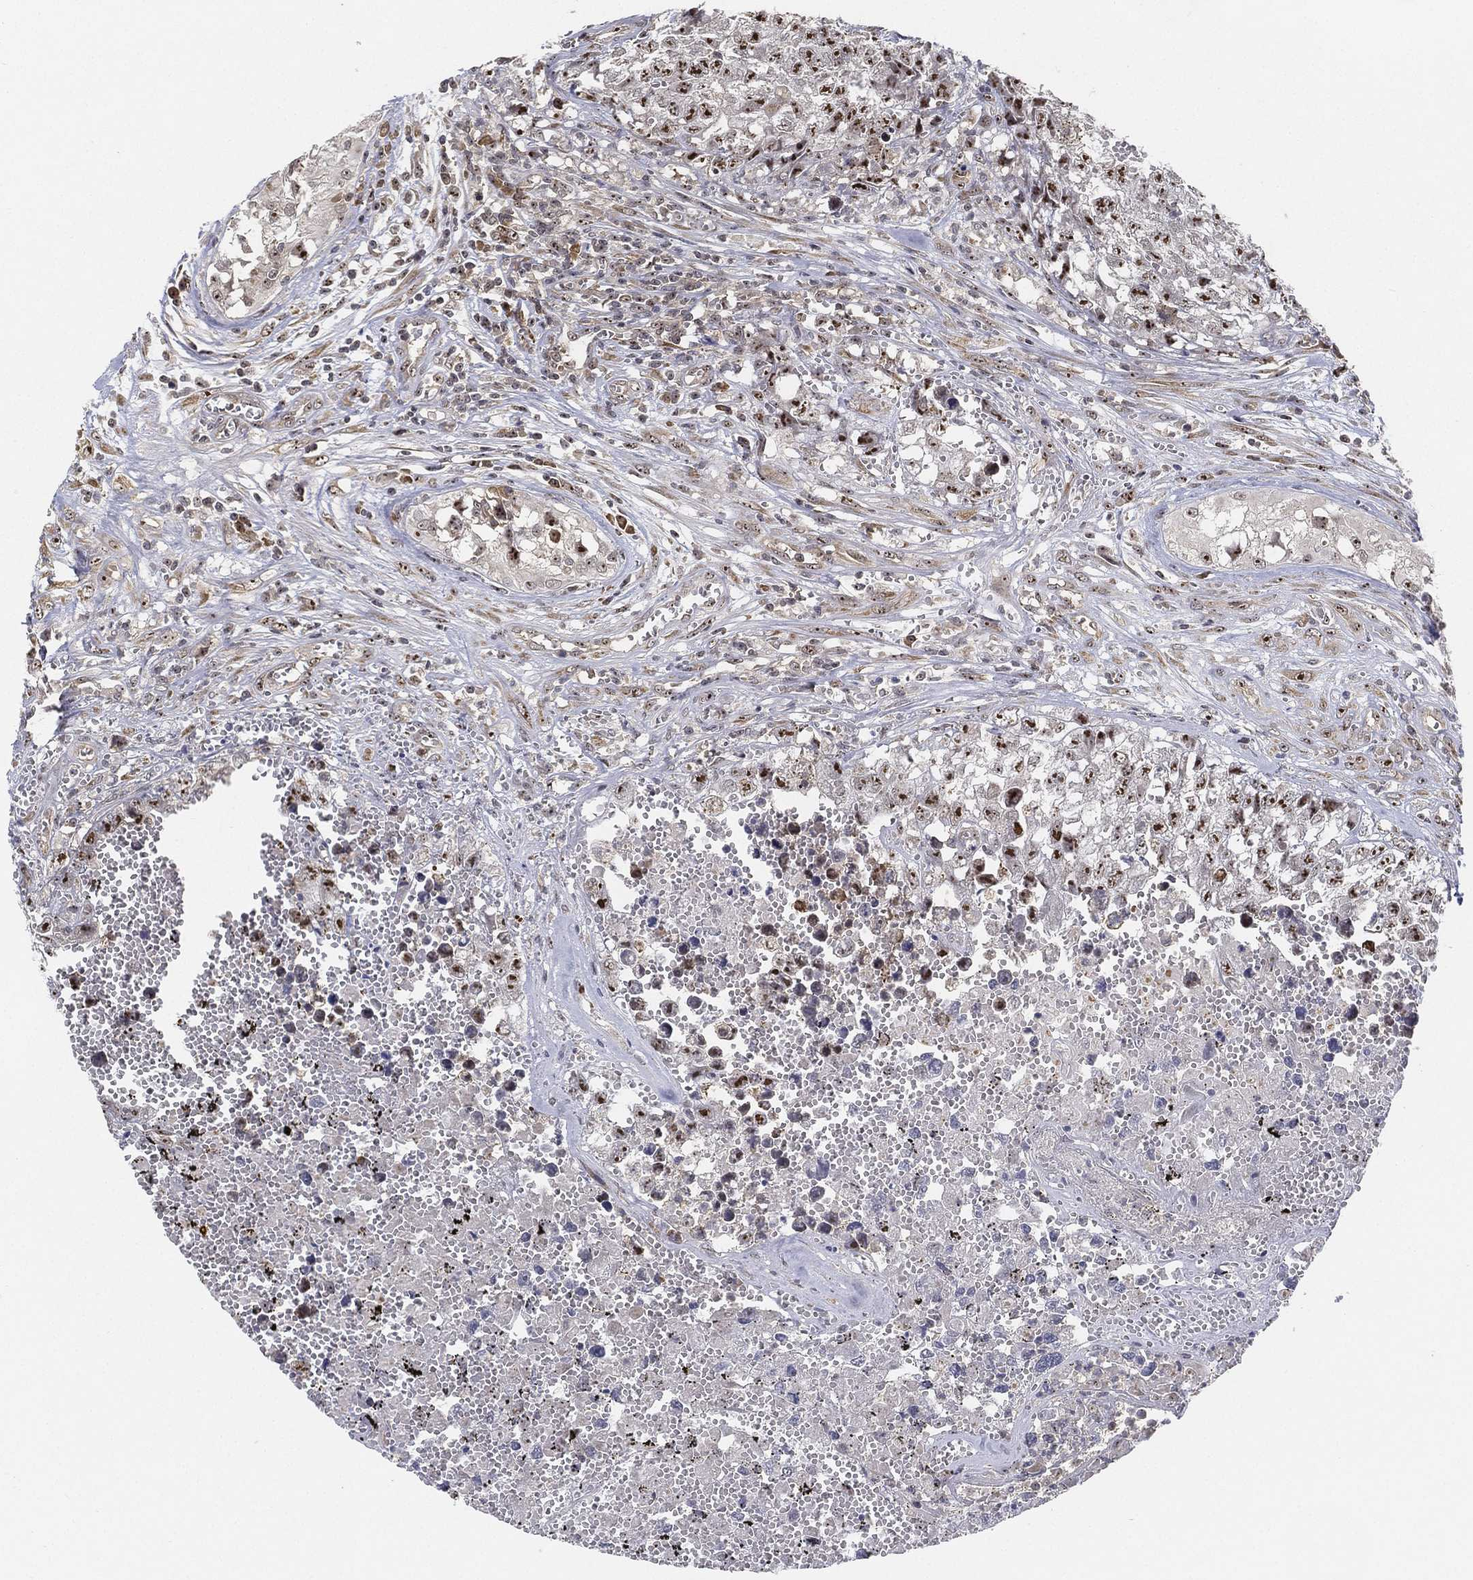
{"staining": {"intensity": "strong", "quantity": ">75%", "location": "nuclear"}, "tissue": "testis cancer", "cell_type": "Tumor cells", "image_type": "cancer", "snomed": [{"axis": "morphology", "description": "Seminoma, NOS"}, {"axis": "morphology", "description": "Carcinoma, Embryonal, NOS"}, {"axis": "topography", "description": "Testis"}], "caption": "Embryonal carcinoma (testis) stained with DAB (3,3'-diaminobenzidine) IHC exhibits high levels of strong nuclear positivity in approximately >75% of tumor cells.", "gene": "PPP1R16B", "patient": {"sex": "male", "age": 22}}